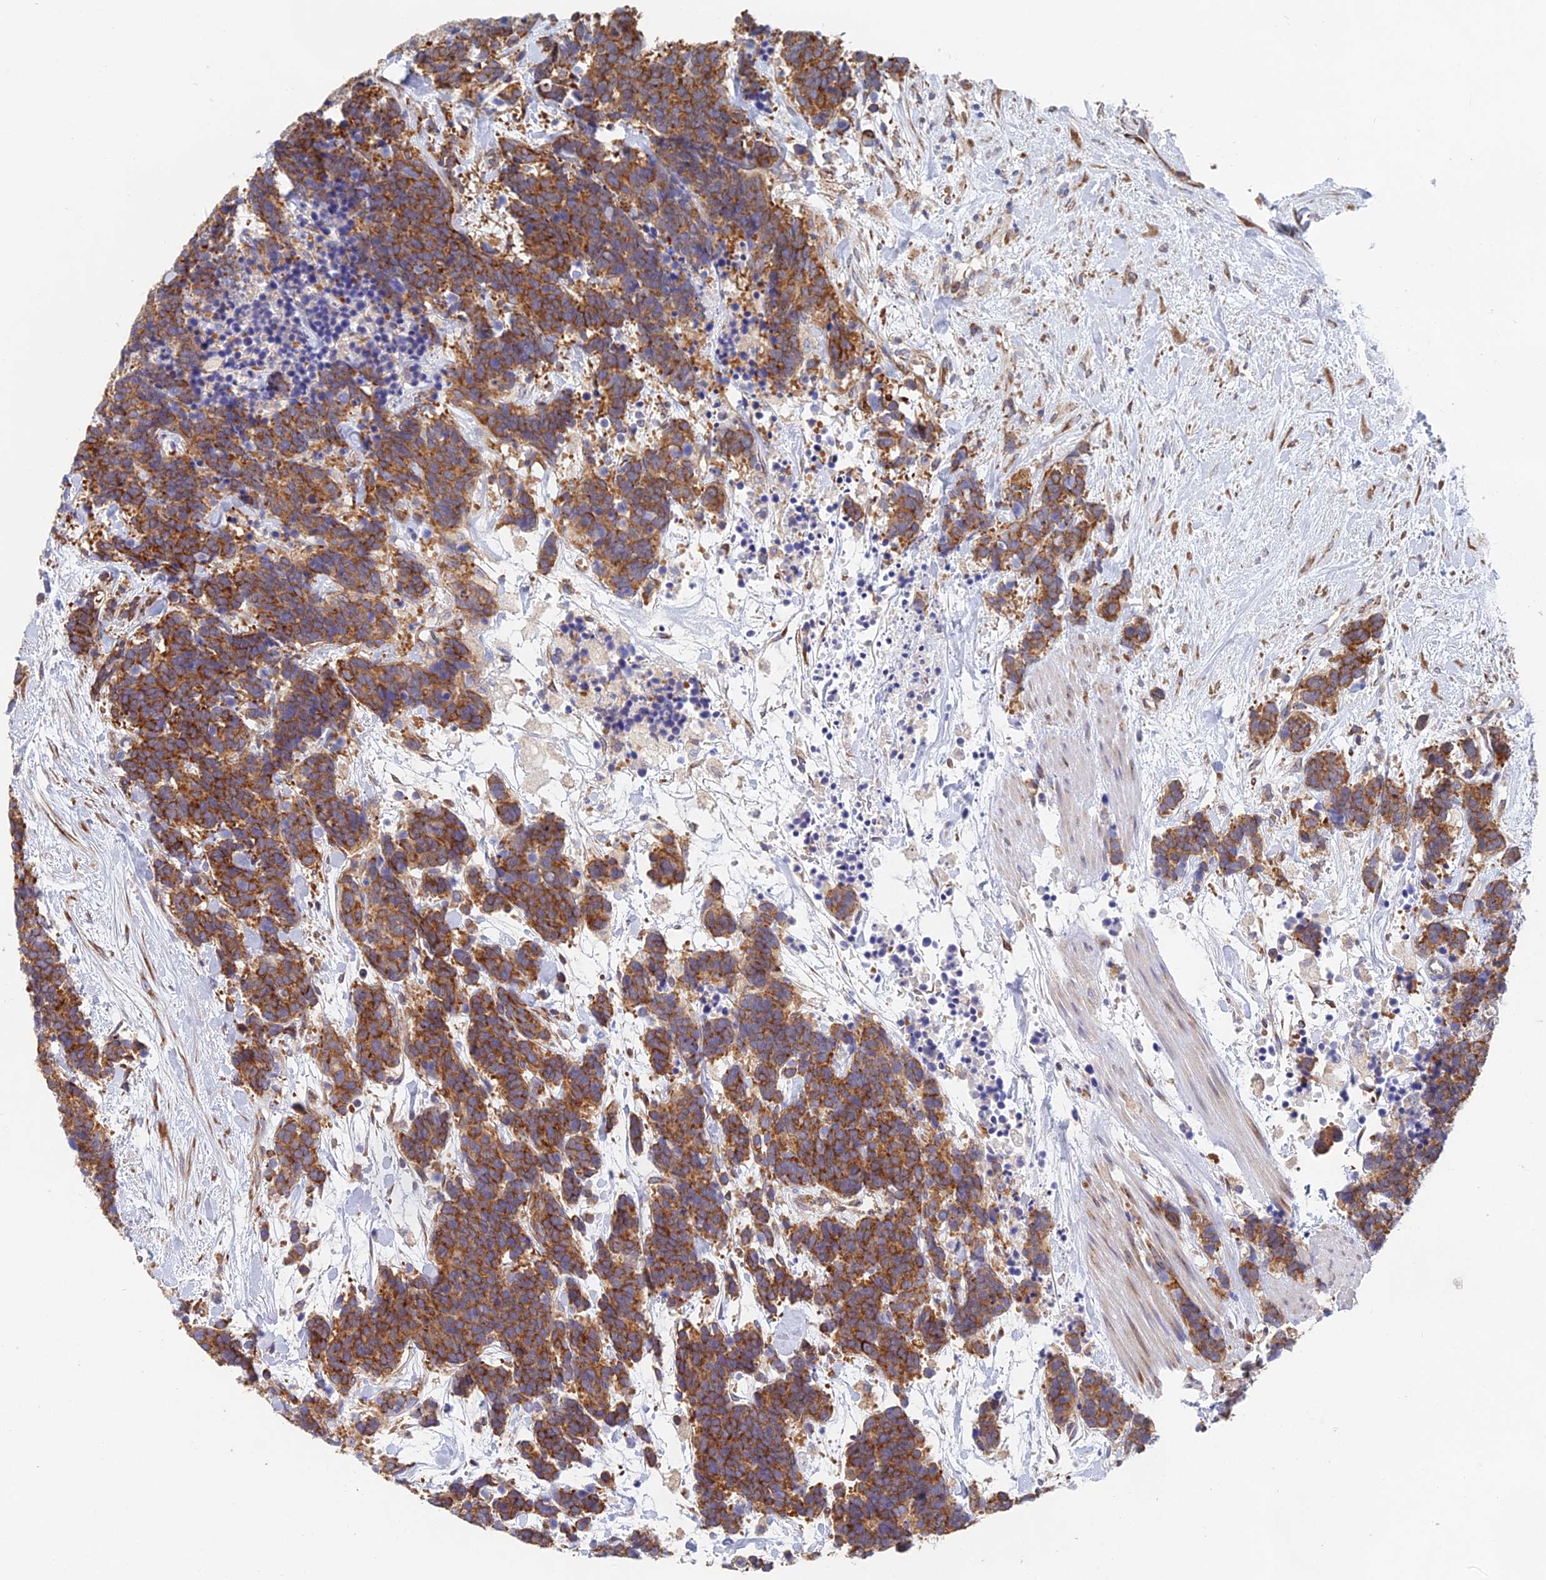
{"staining": {"intensity": "moderate", "quantity": ">75%", "location": "cytoplasmic/membranous"}, "tissue": "carcinoid", "cell_type": "Tumor cells", "image_type": "cancer", "snomed": [{"axis": "morphology", "description": "Carcinoma, NOS"}, {"axis": "morphology", "description": "Carcinoid, malignant, NOS"}, {"axis": "topography", "description": "Prostate"}], "caption": "High-power microscopy captured an IHC photomicrograph of malignant carcinoid, revealing moderate cytoplasmic/membranous positivity in approximately >75% of tumor cells. (Brightfield microscopy of DAB IHC at high magnification).", "gene": "ELOF1", "patient": {"sex": "male", "age": 57}}